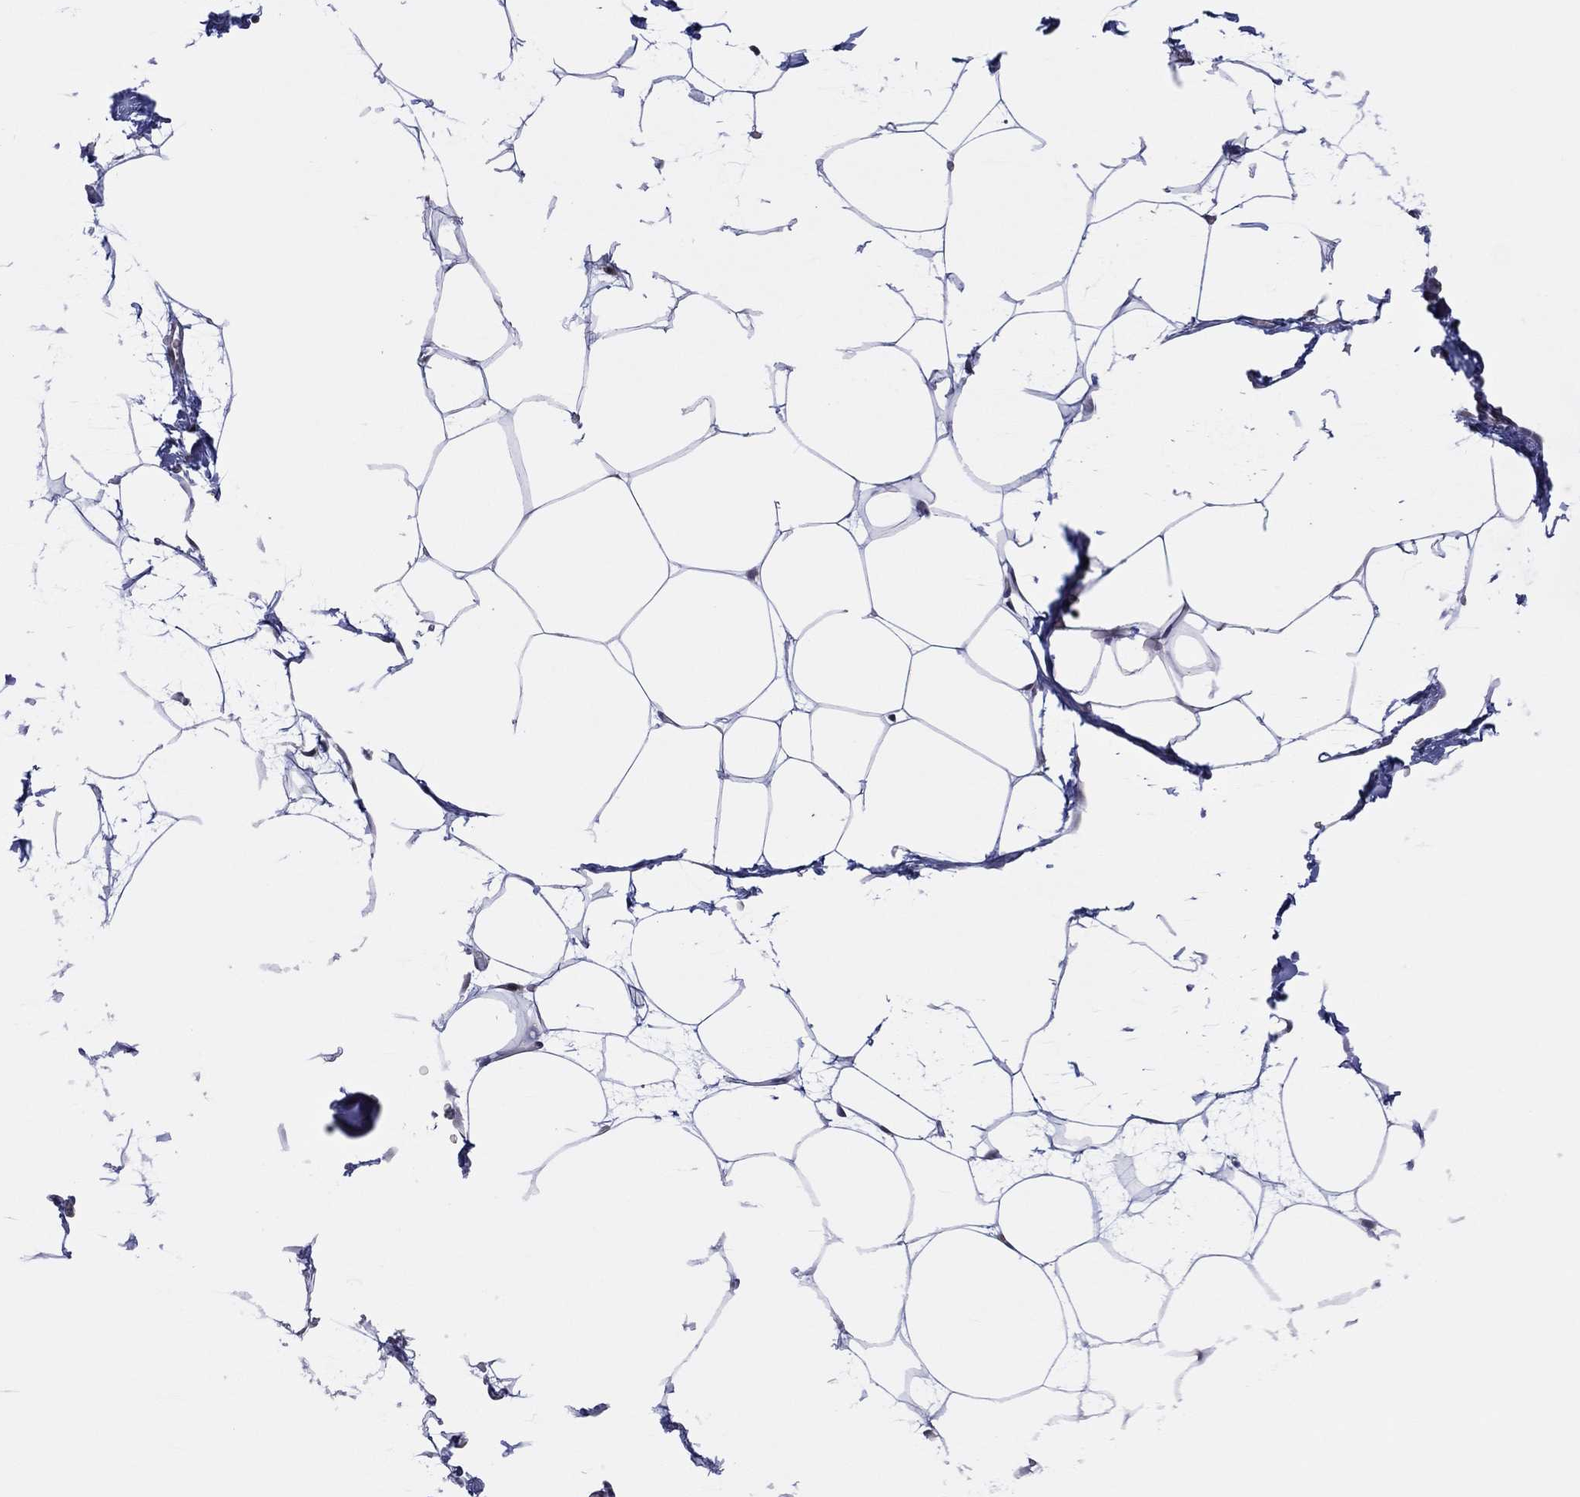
{"staining": {"intensity": "negative", "quantity": "none", "location": "none"}, "tissue": "adipose tissue", "cell_type": "Adipocytes", "image_type": "normal", "snomed": [{"axis": "morphology", "description": "Normal tissue, NOS"}, {"axis": "topography", "description": "Adipose tissue"}], "caption": "Immunohistochemical staining of benign adipose tissue demonstrates no significant expression in adipocytes. (Brightfield microscopy of DAB immunohistochemistry (IHC) at high magnification).", "gene": "PIDD1", "patient": {"sex": "male", "age": 57}}